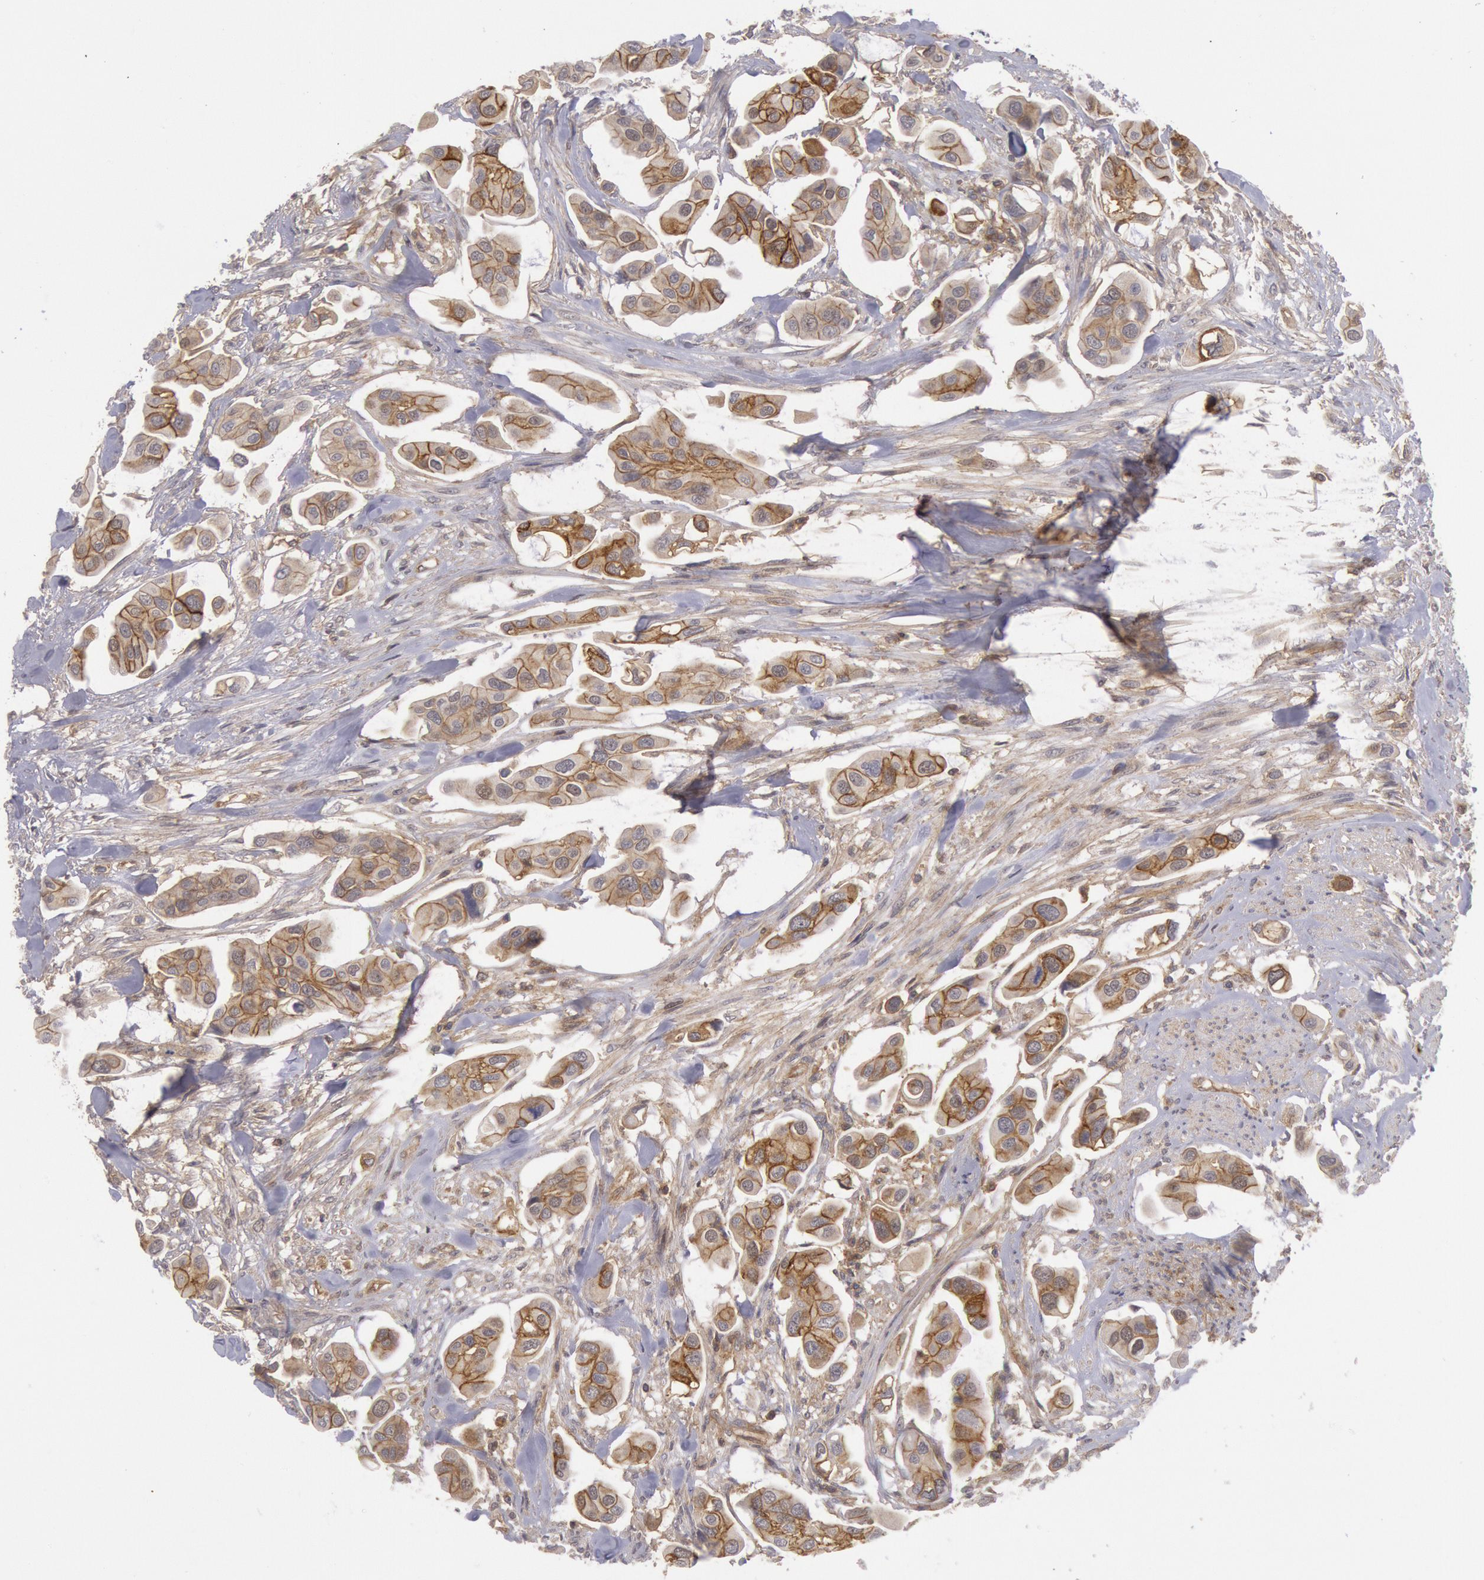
{"staining": {"intensity": "moderate", "quantity": ">75%", "location": "cytoplasmic/membranous"}, "tissue": "urothelial cancer", "cell_type": "Tumor cells", "image_type": "cancer", "snomed": [{"axis": "morphology", "description": "Adenocarcinoma, NOS"}, {"axis": "topography", "description": "Urinary bladder"}], "caption": "About >75% of tumor cells in adenocarcinoma demonstrate moderate cytoplasmic/membranous protein expression as visualized by brown immunohistochemical staining.", "gene": "STX4", "patient": {"sex": "male", "age": 61}}